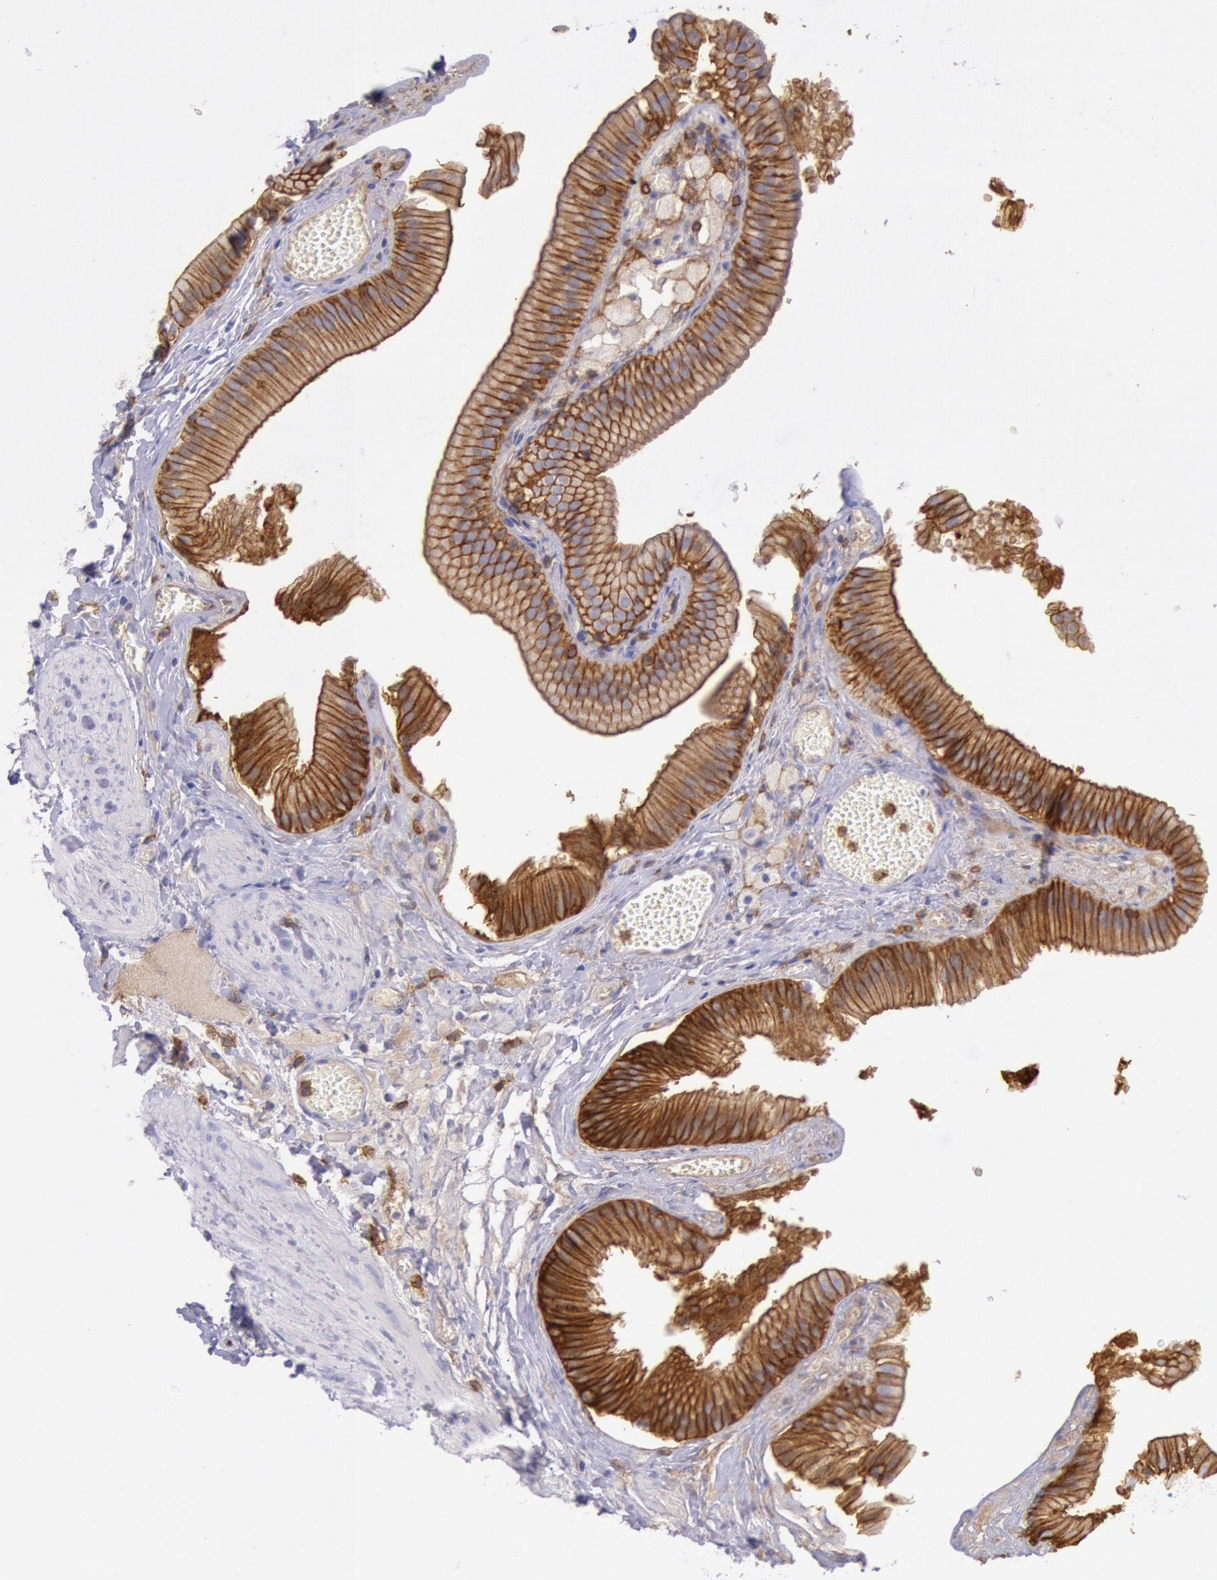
{"staining": {"intensity": "moderate", "quantity": ">75%", "location": "cytoplasmic/membranous"}, "tissue": "gallbladder", "cell_type": "Glandular cells", "image_type": "normal", "snomed": [{"axis": "morphology", "description": "Normal tissue, NOS"}, {"axis": "topography", "description": "Gallbladder"}], "caption": "A brown stain highlights moderate cytoplasmic/membranous positivity of a protein in glandular cells of benign gallbladder. (DAB (3,3'-diaminobenzidine) IHC with brightfield microscopy, high magnification).", "gene": "LYN", "patient": {"sex": "female", "age": 24}}